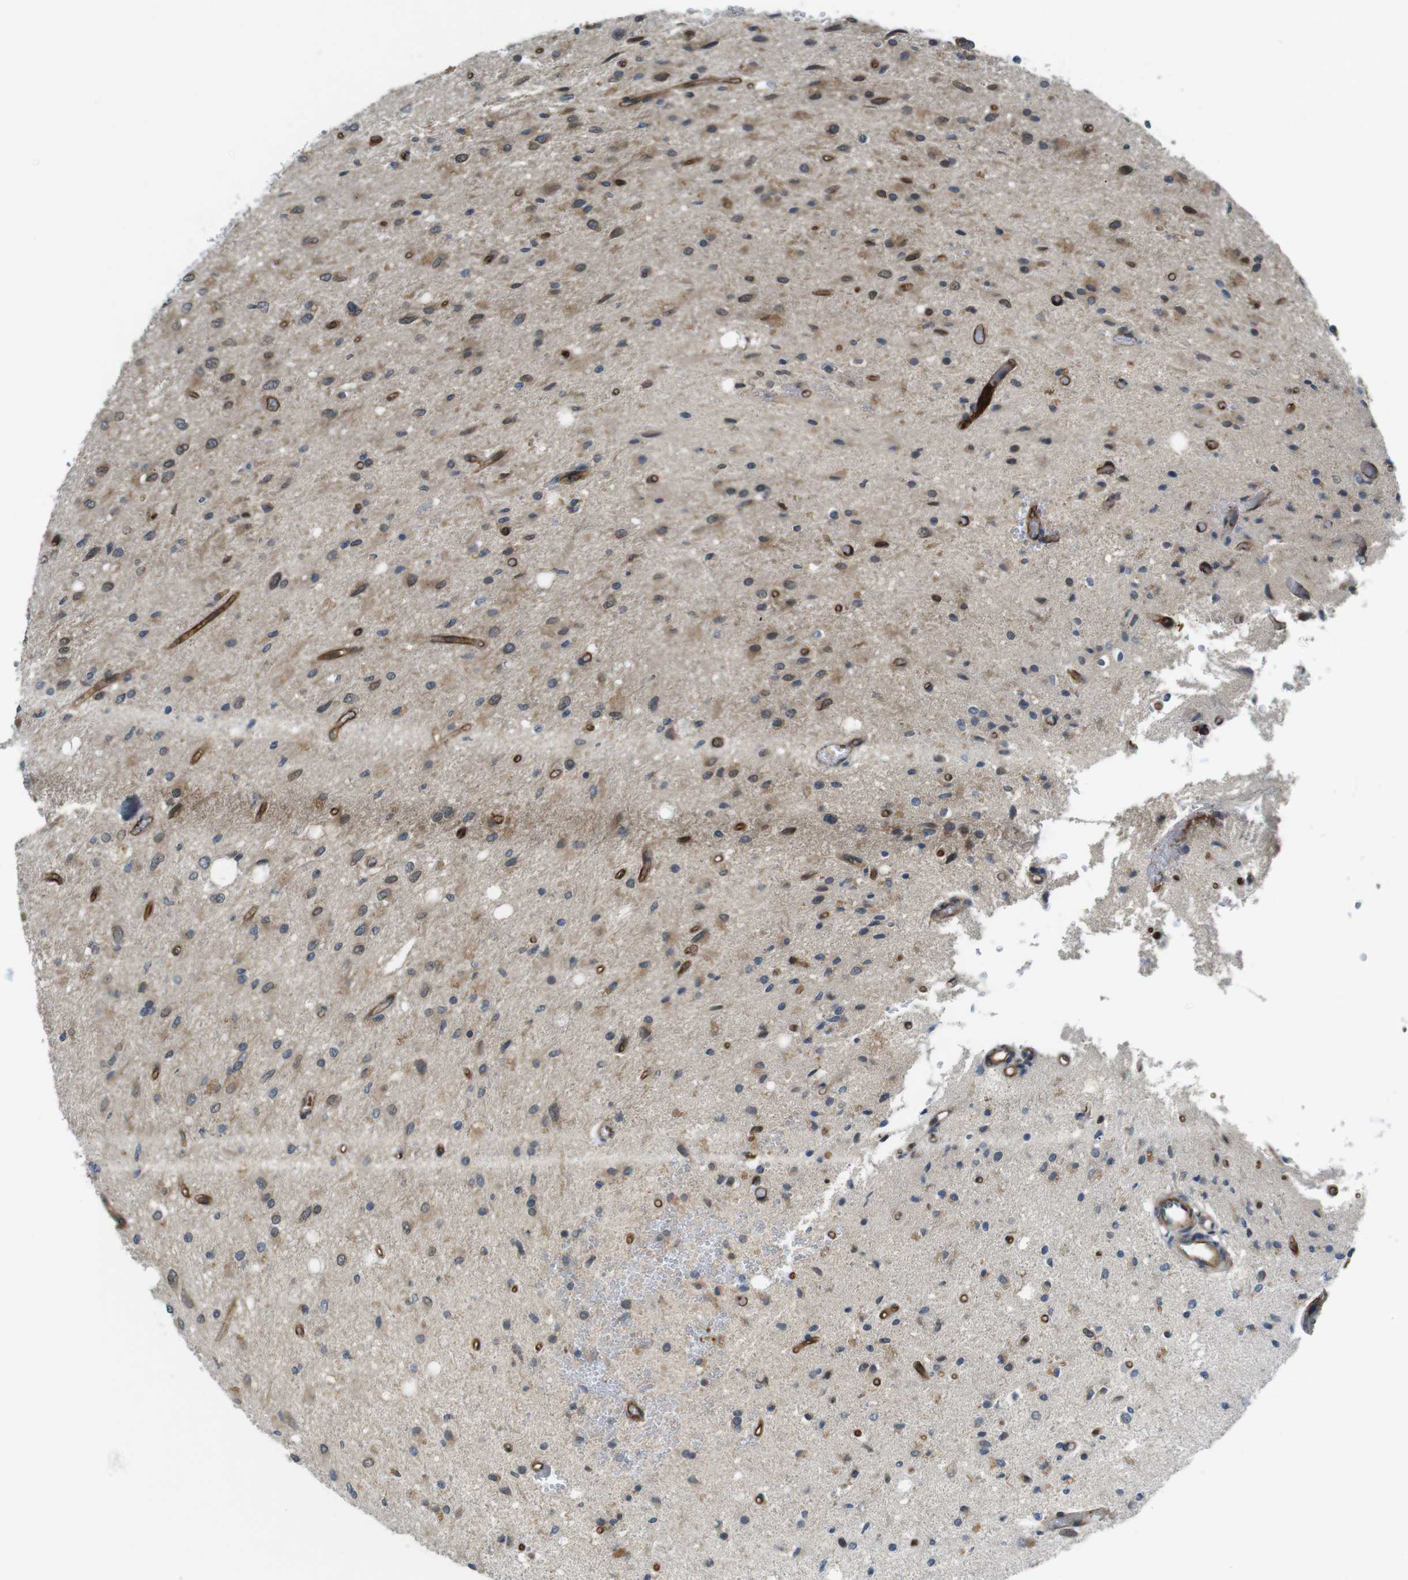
{"staining": {"intensity": "moderate", "quantity": ">75%", "location": "cytoplasmic/membranous,nuclear"}, "tissue": "glioma", "cell_type": "Tumor cells", "image_type": "cancer", "snomed": [{"axis": "morphology", "description": "Glioma, malignant, Low grade"}, {"axis": "topography", "description": "Brain"}], "caption": "Glioma stained with IHC displays moderate cytoplasmic/membranous and nuclear staining in about >75% of tumor cells.", "gene": "TSC1", "patient": {"sex": "male", "age": 77}}